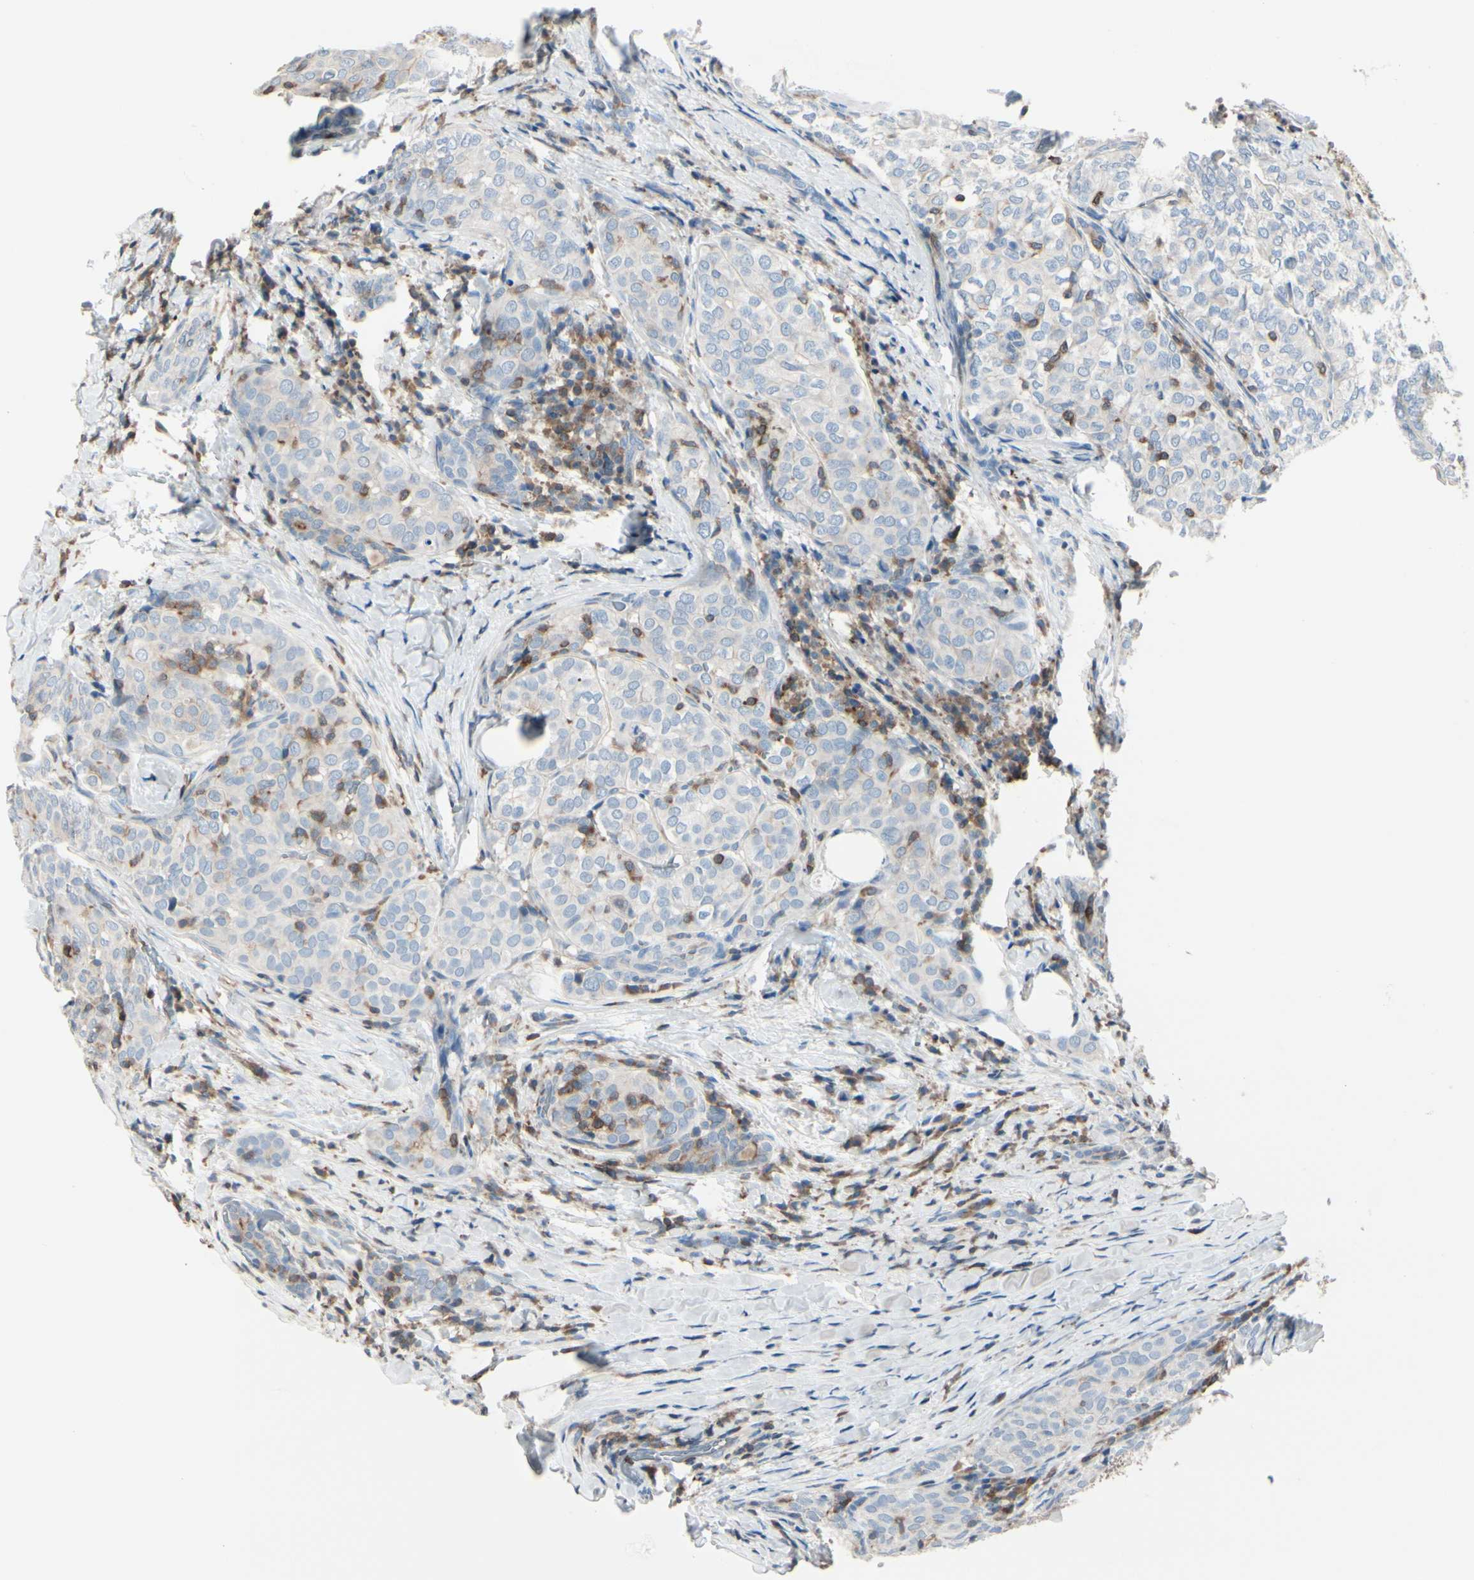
{"staining": {"intensity": "negative", "quantity": "none", "location": "none"}, "tissue": "thyroid cancer", "cell_type": "Tumor cells", "image_type": "cancer", "snomed": [{"axis": "morphology", "description": "Normal tissue, NOS"}, {"axis": "morphology", "description": "Papillary adenocarcinoma, NOS"}, {"axis": "topography", "description": "Thyroid gland"}], "caption": "The photomicrograph demonstrates no significant staining in tumor cells of papillary adenocarcinoma (thyroid). Nuclei are stained in blue.", "gene": "SLC9A3R1", "patient": {"sex": "female", "age": 30}}